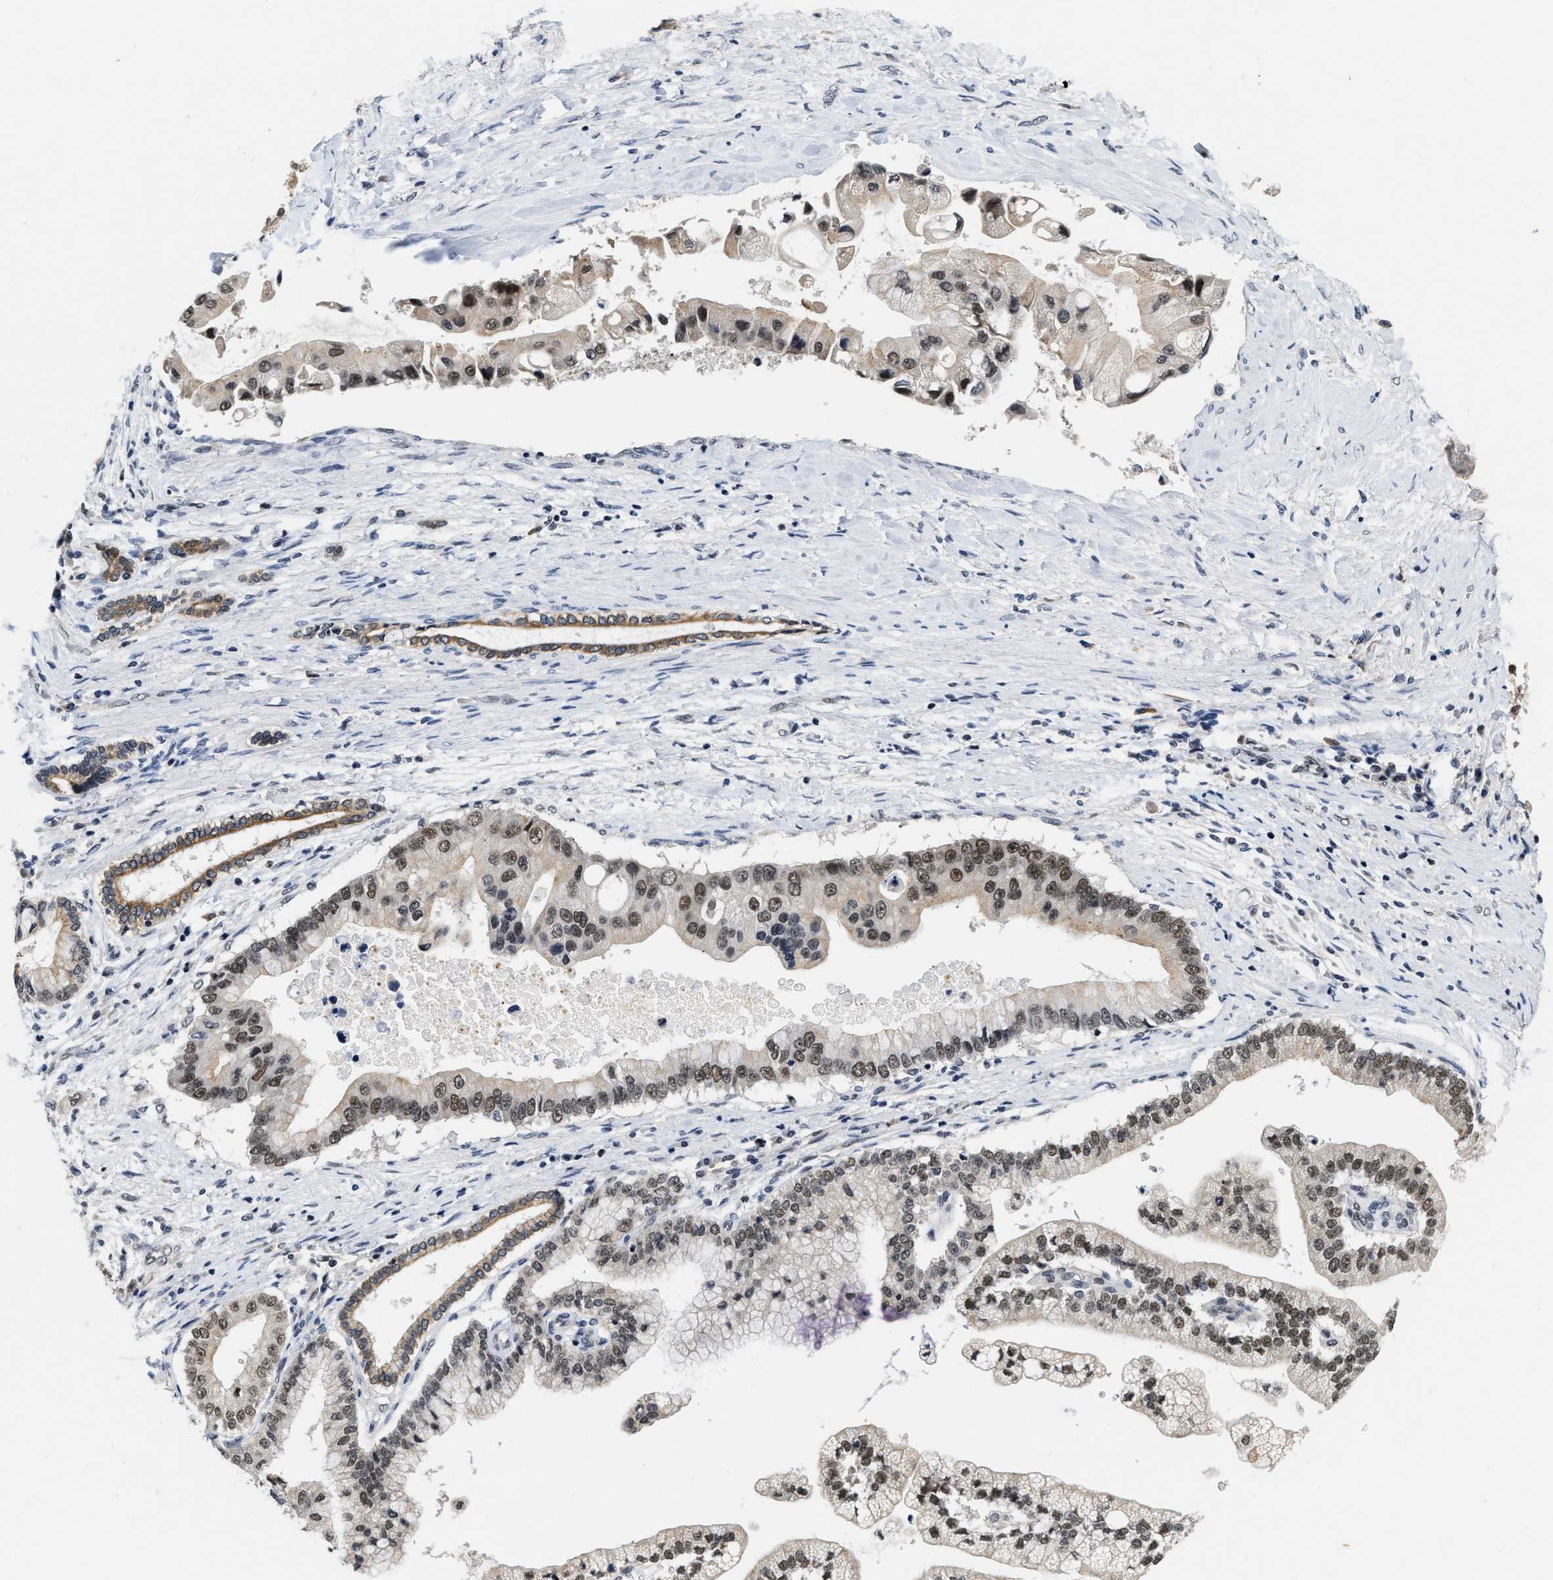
{"staining": {"intensity": "moderate", "quantity": ">75%", "location": "cytoplasmic/membranous,nuclear"}, "tissue": "liver cancer", "cell_type": "Tumor cells", "image_type": "cancer", "snomed": [{"axis": "morphology", "description": "Cholangiocarcinoma"}, {"axis": "topography", "description": "Liver"}], "caption": "IHC photomicrograph of human cholangiocarcinoma (liver) stained for a protein (brown), which displays medium levels of moderate cytoplasmic/membranous and nuclear staining in about >75% of tumor cells.", "gene": "INIP", "patient": {"sex": "male", "age": 50}}